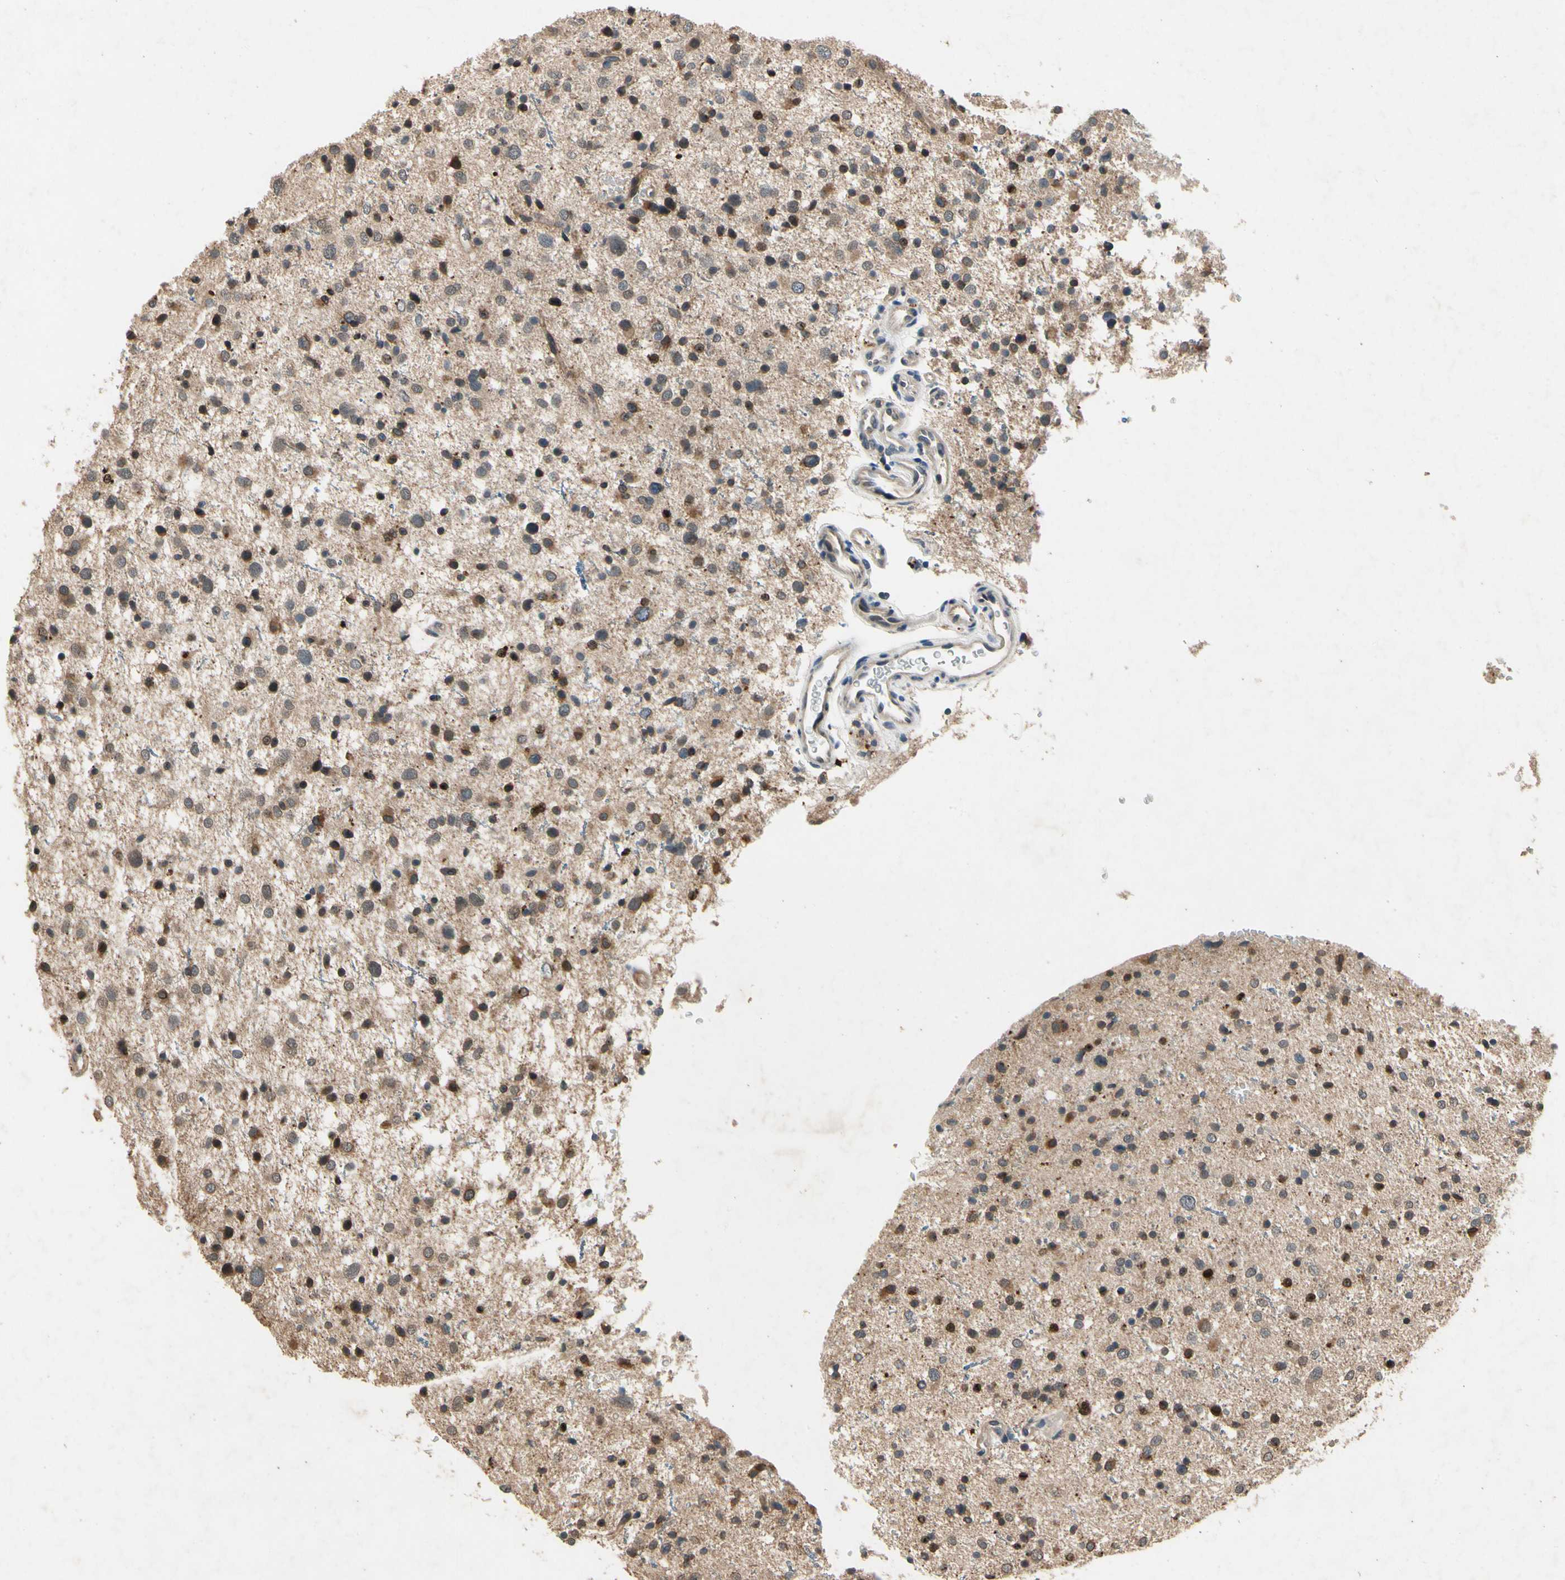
{"staining": {"intensity": "strong", "quantity": "25%-75%", "location": "cytoplasmic/membranous,nuclear"}, "tissue": "glioma", "cell_type": "Tumor cells", "image_type": "cancer", "snomed": [{"axis": "morphology", "description": "Glioma, malignant, Low grade"}, {"axis": "topography", "description": "Brain"}], "caption": "Strong cytoplasmic/membranous and nuclear staining for a protein is seen in approximately 25%-75% of tumor cells of glioma using immunohistochemistry.", "gene": "DPY19L3", "patient": {"sex": "female", "age": 37}}